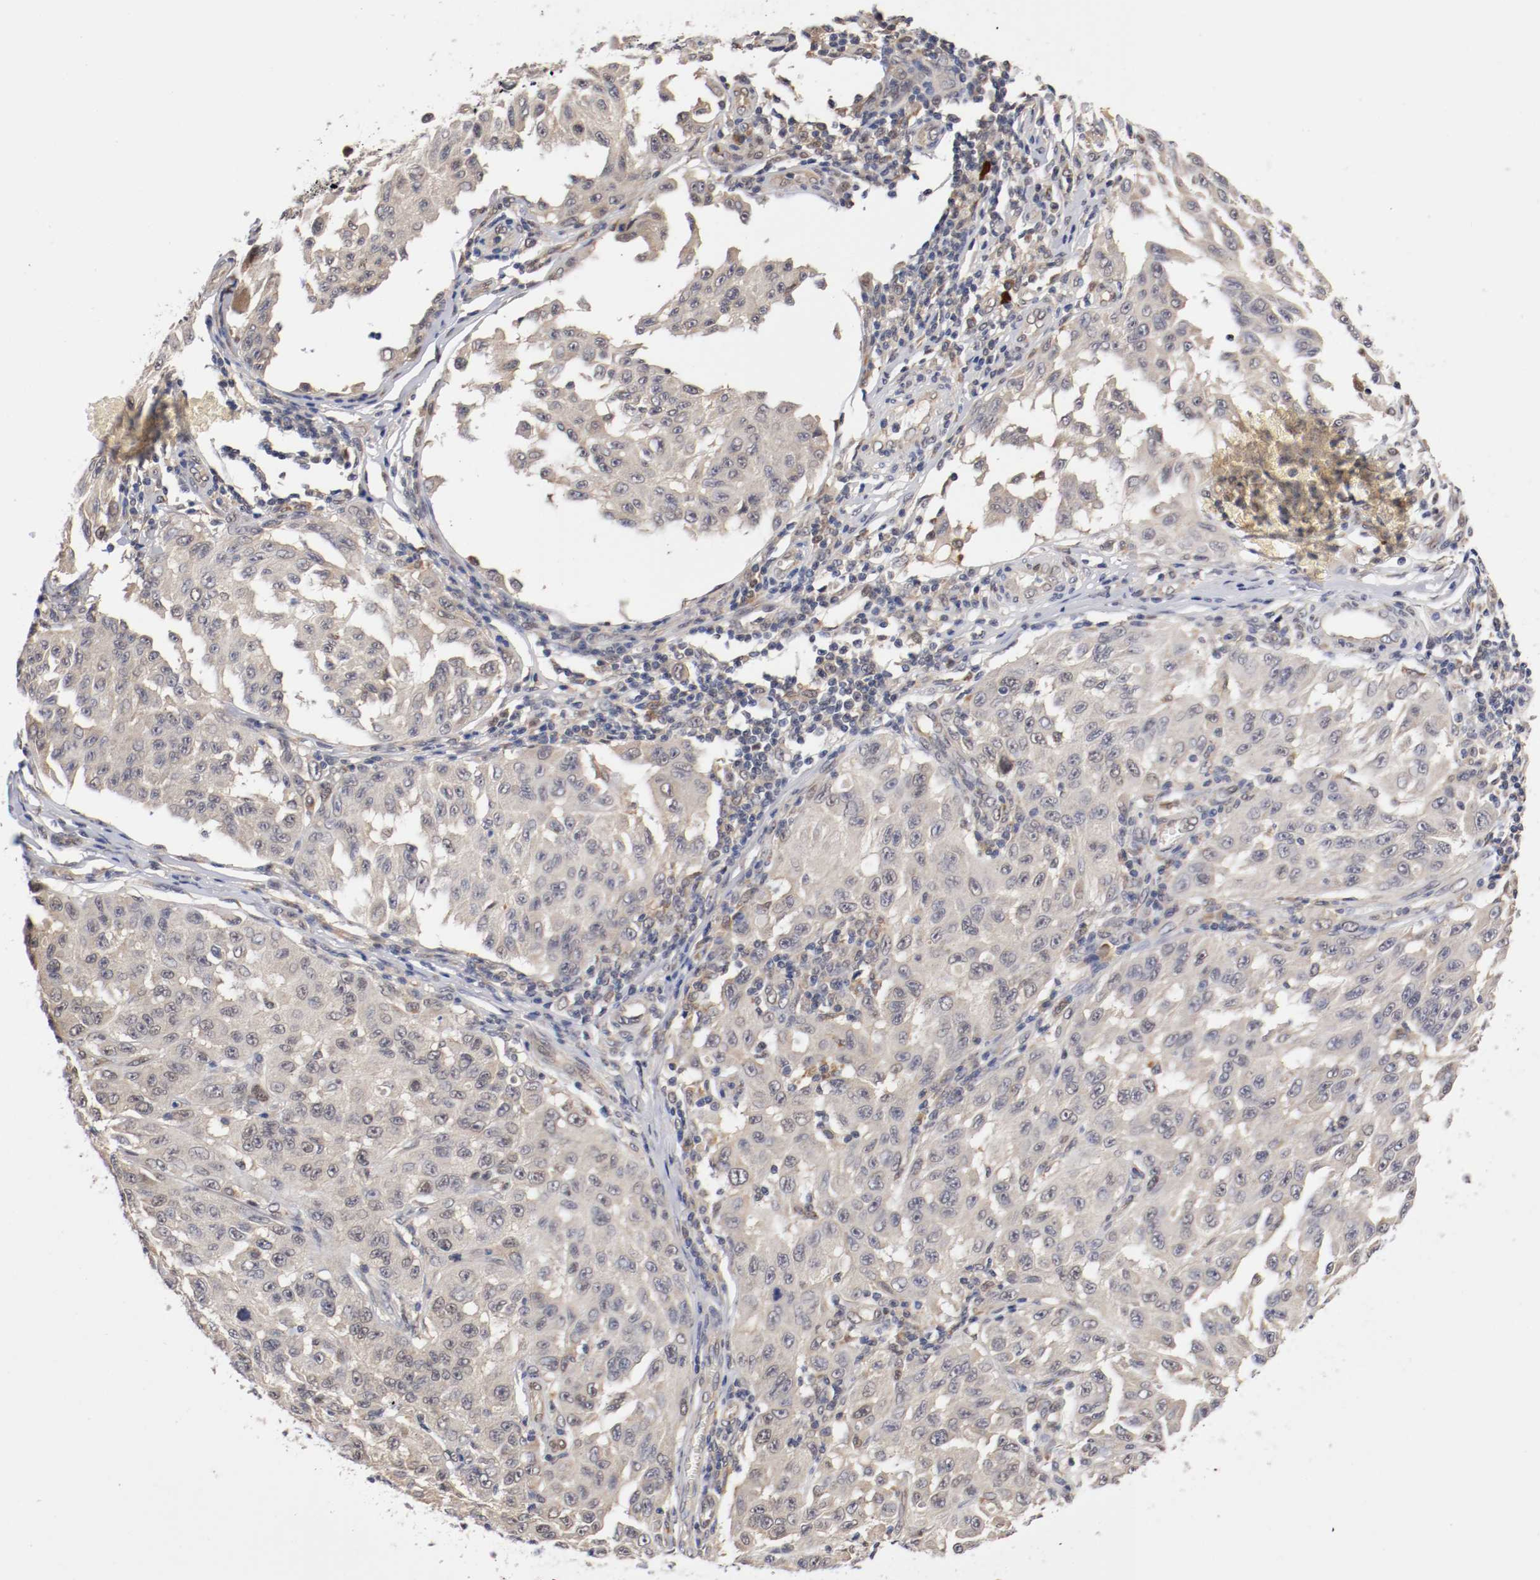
{"staining": {"intensity": "negative", "quantity": "none", "location": "none"}, "tissue": "melanoma", "cell_type": "Tumor cells", "image_type": "cancer", "snomed": [{"axis": "morphology", "description": "Malignant melanoma, NOS"}, {"axis": "topography", "description": "Skin"}], "caption": "High power microscopy image of an IHC histopathology image of malignant melanoma, revealing no significant staining in tumor cells.", "gene": "DNMT3B", "patient": {"sex": "male", "age": 30}}